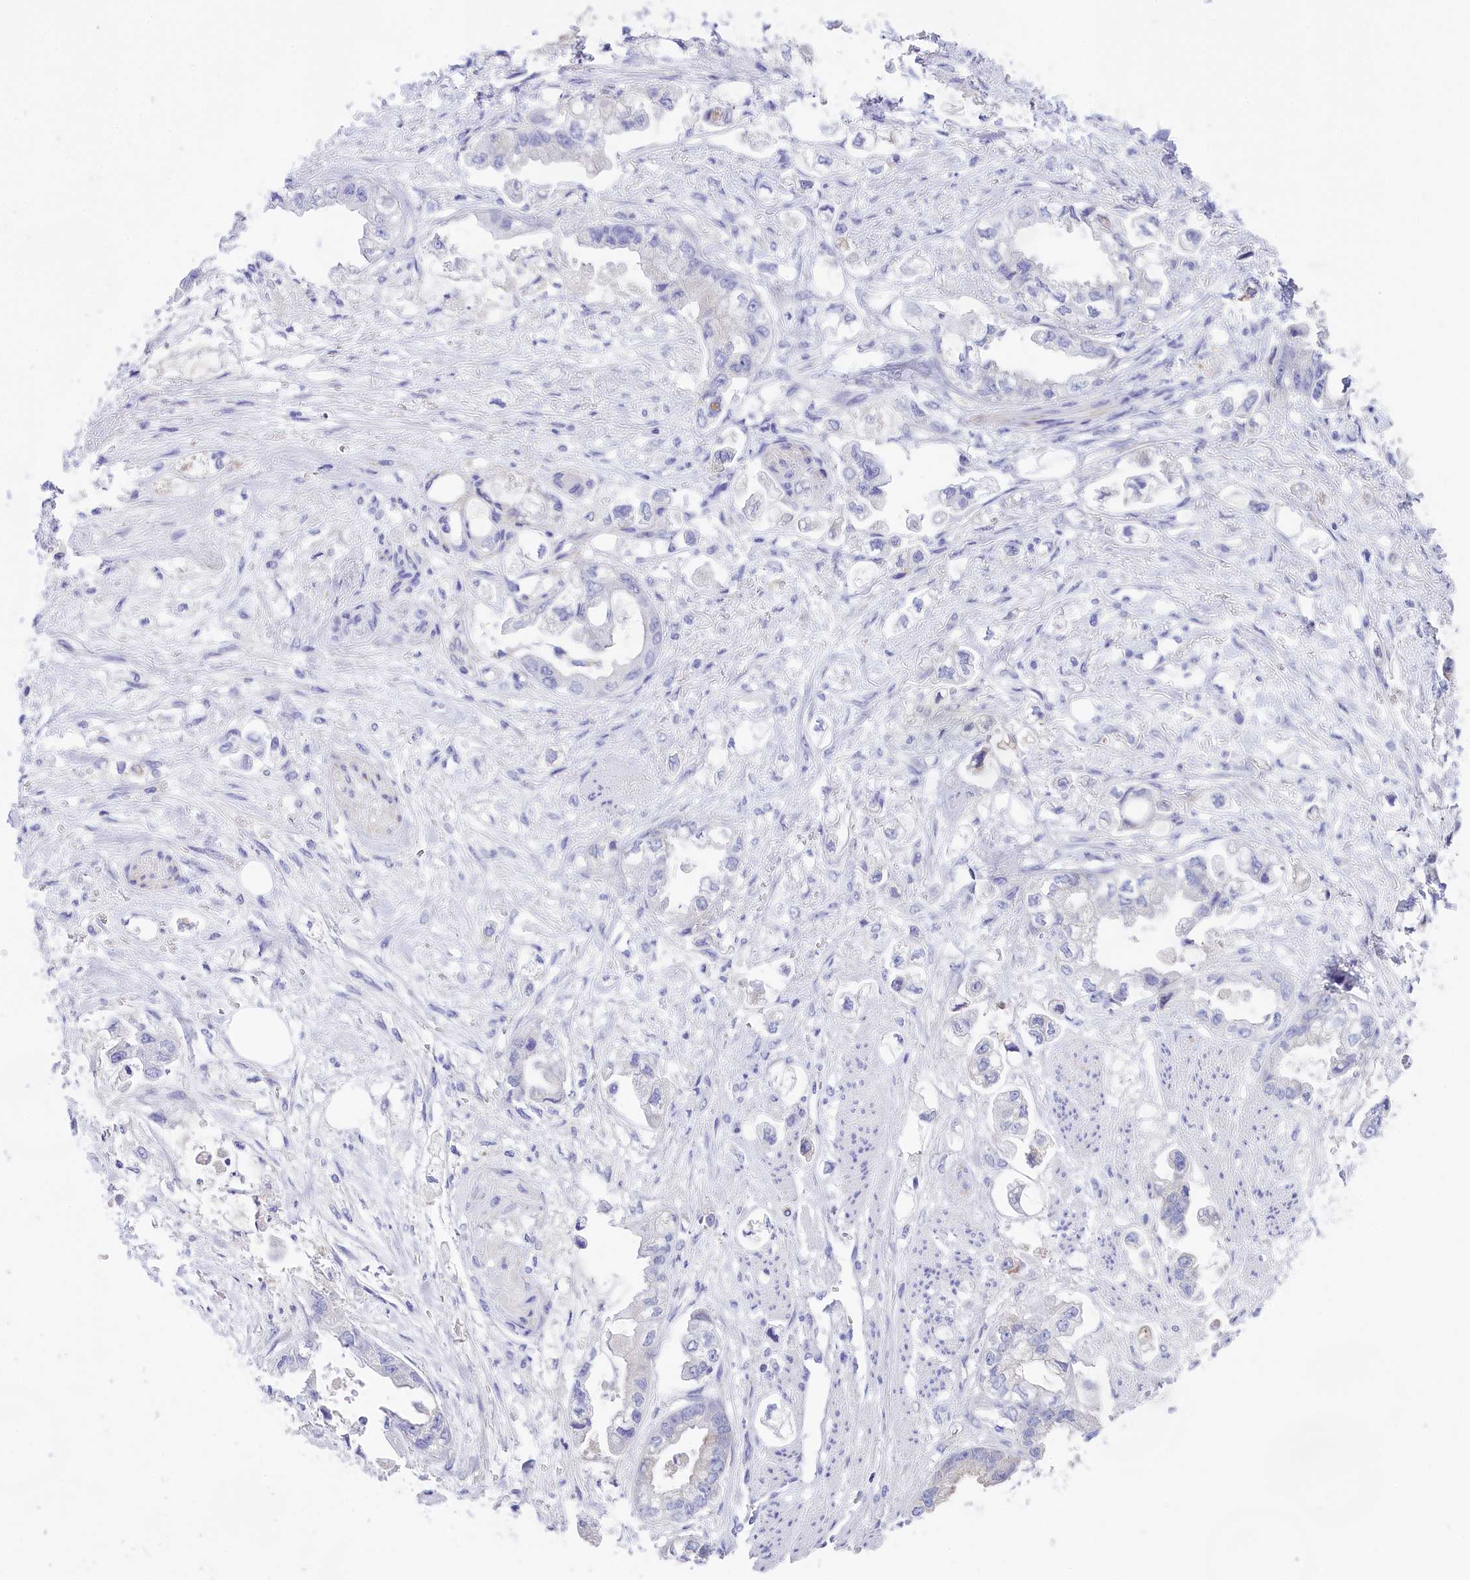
{"staining": {"intensity": "negative", "quantity": "none", "location": "none"}, "tissue": "stomach cancer", "cell_type": "Tumor cells", "image_type": "cancer", "snomed": [{"axis": "morphology", "description": "Adenocarcinoma, NOS"}, {"axis": "topography", "description": "Stomach"}], "caption": "Immunohistochemistry image of stomach cancer (adenocarcinoma) stained for a protein (brown), which displays no positivity in tumor cells. (Immunohistochemistry (ihc), brightfield microscopy, high magnification).", "gene": "TACSTD2", "patient": {"sex": "male", "age": 62}}